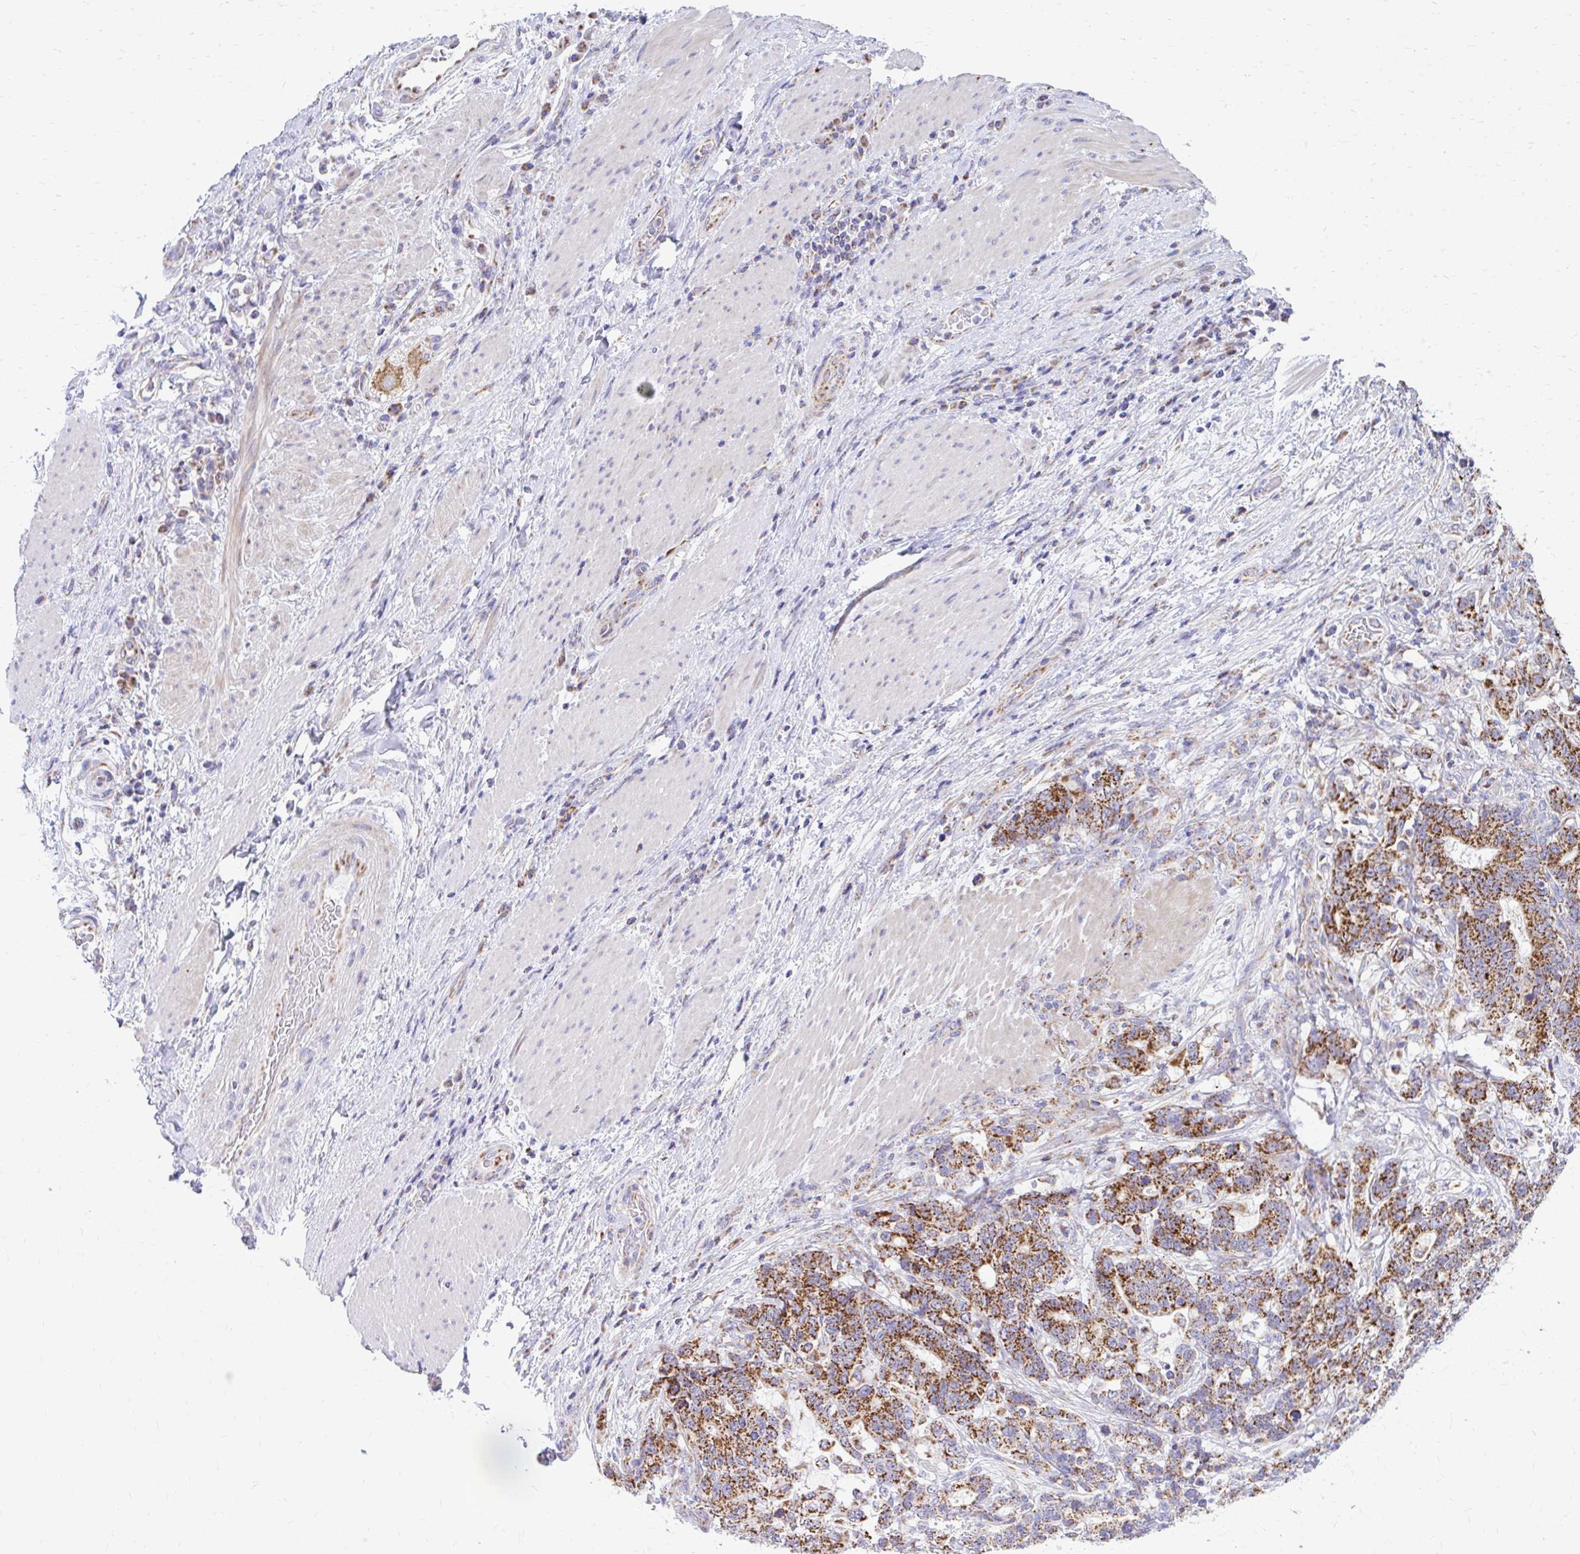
{"staining": {"intensity": "strong", "quantity": ">75%", "location": "cytoplasmic/membranous"}, "tissue": "stomach cancer", "cell_type": "Tumor cells", "image_type": "cancer", "snomed": [{"axis": "morphology", "description": "Normal tissue, NOS"}, {"axis": "morphology", "description": "Adenocarcinoma, NOS"}, {"axis": "topography", "description": "Stomach"}], "caption": "About >75% of tumor cells in human stomach adenocarcinoma display strong cytoplasmic/membranous protein positivity as visualized by brown immunohistochemical staining.", "gene": "MRPL19", "patient": {"sex": "female", "age": 64}}